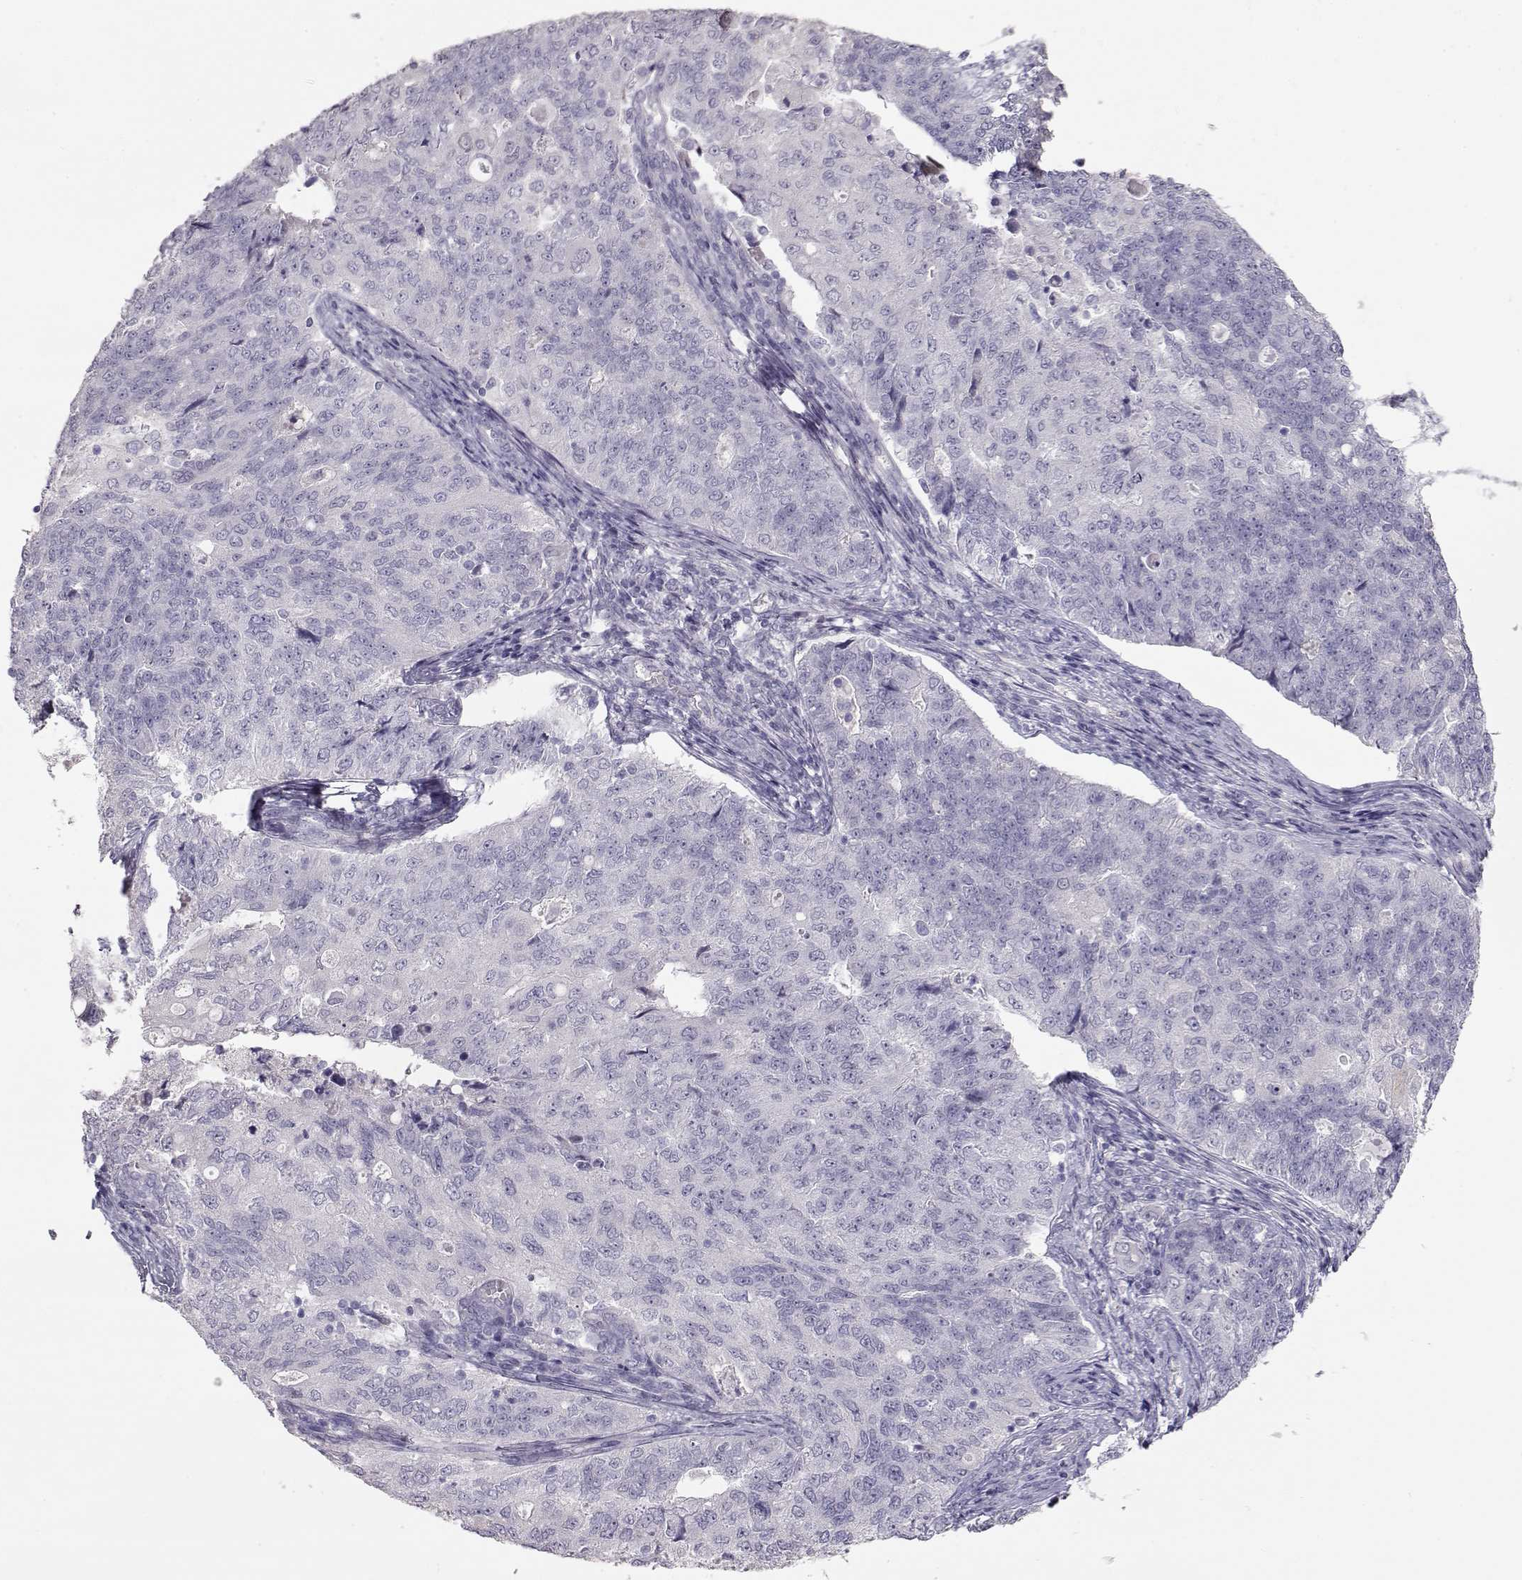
{"staining": {"intensity": "negative", "quantity": "none", "location": "none"}, "tissue": "endometrial cancer", "cell_type": "Tumor cells", "image_type": "cancer", "snomed": [{"axis": "morphology", "description": "Adenocarcinoma, NOS"}, {"axis": "topography", "description": "Endometrium"}], "caption": "This histopathology image is of endometrial cancer (adenocarcinoma) stained with IHC to label a protein in brown with the nuclei are counter-stained blue. There is no positivity in tumor cells. Nuclei are stained in blue.", "gene": "SLC18A1", "patient": {"sex": "female", "age": 43}}